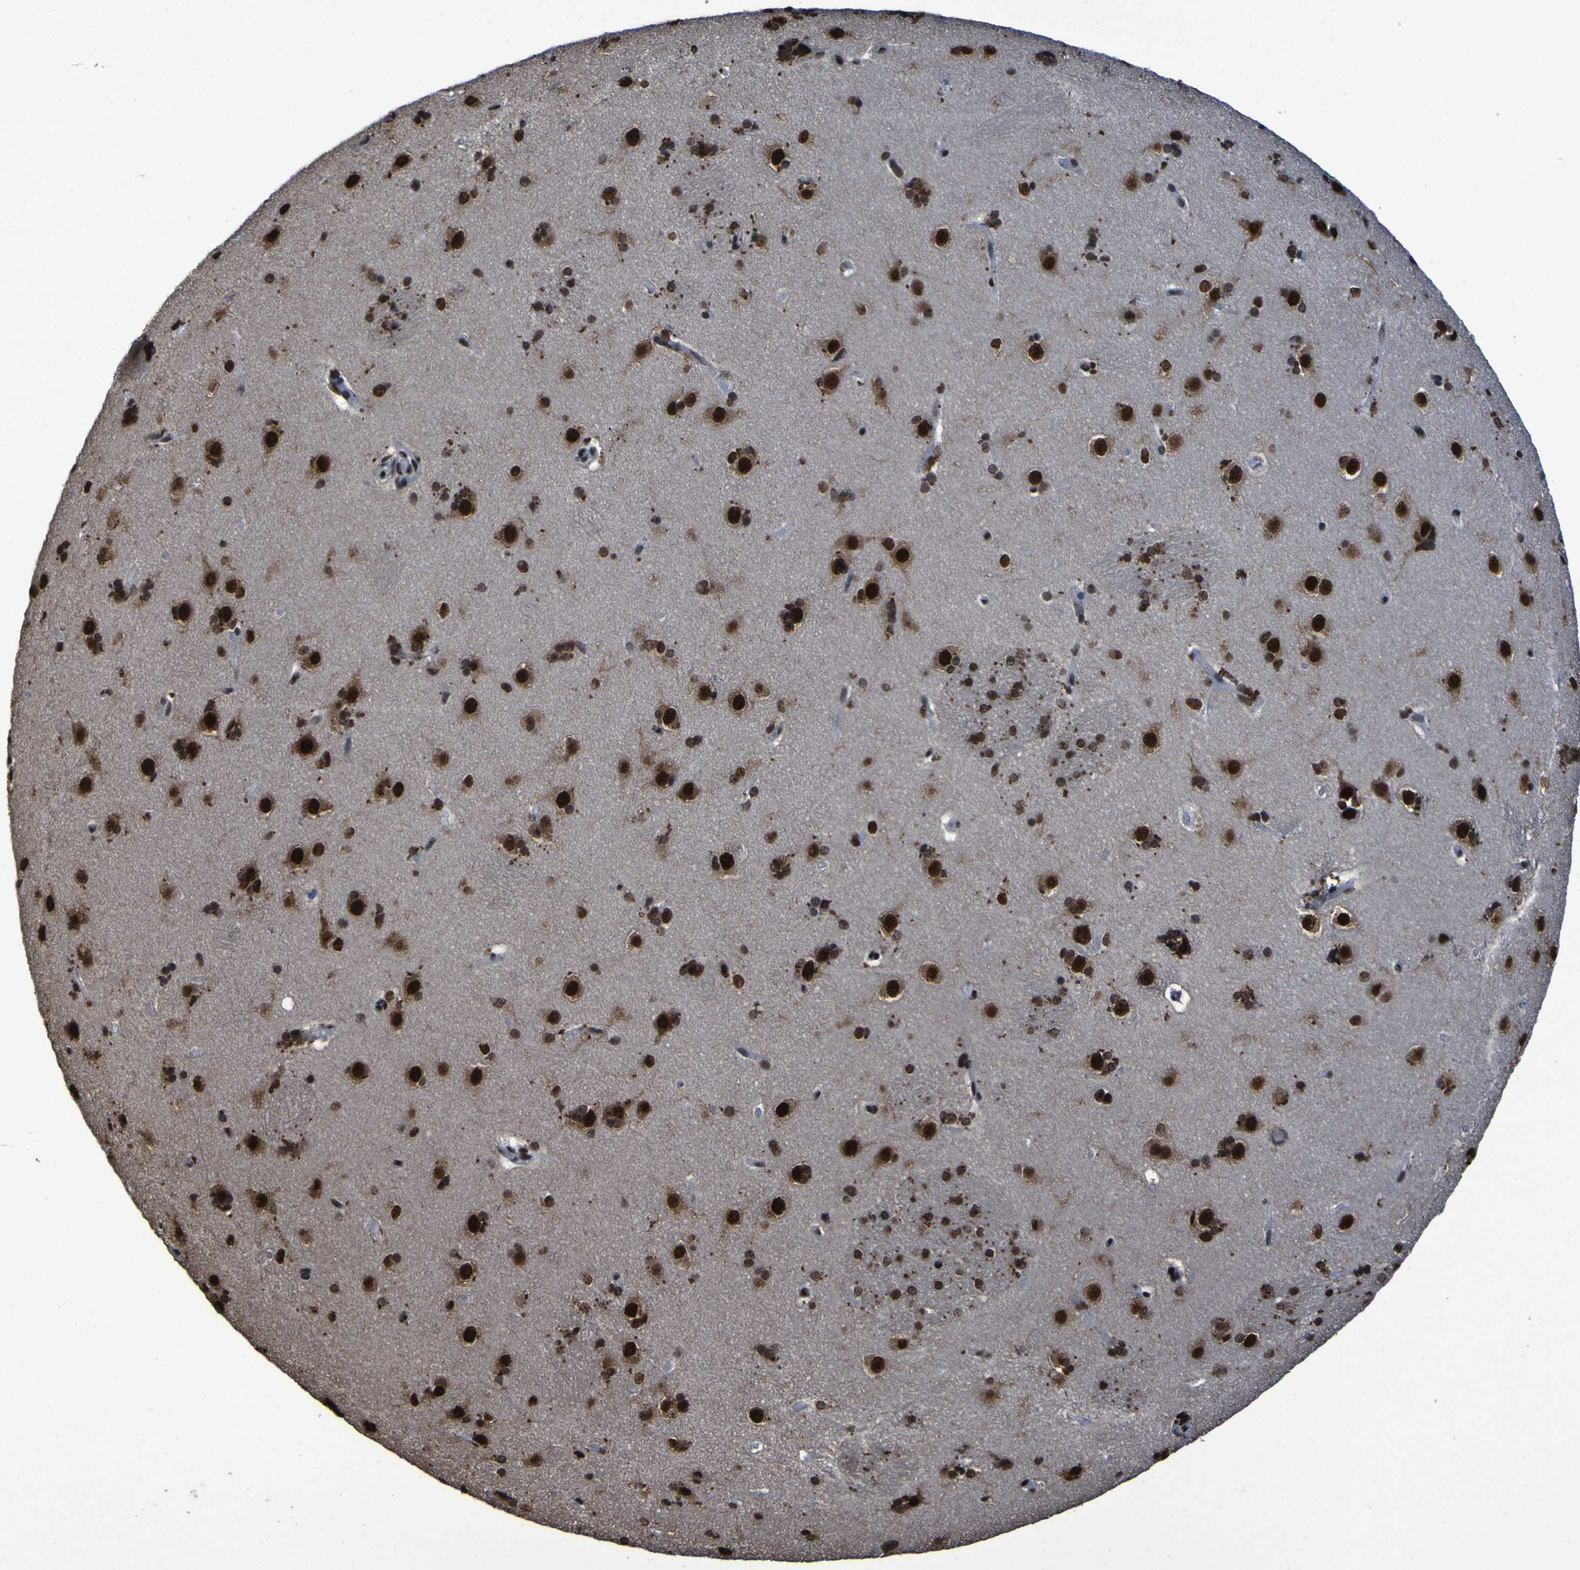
{"staining": {"intensity": "strong", "quantity": ">75%", "location": "nuclear"}, "tissue": "caudate", "cell_type": "Glial cells", "image_type": "normal", "snomed": [{"axis": "morphology", "description": "Normal tissue, NOS"}, {"axis": "topography", "description": "Lateral ventricle wall"}], "caption": "High-power microscopy captured an immunohistochemistry (IHC) photomicrograph of normal caudate, revealing strong nuclear expression in approximately >75% of glial cells. The staining was performed using DAB to visualize the protein expression in brown, while the nuclei were stained in blue with hematoxylin (Magnification: 20x).", "gene": "HNRNPR", "patient": {"sex": "female", "age": 19}}